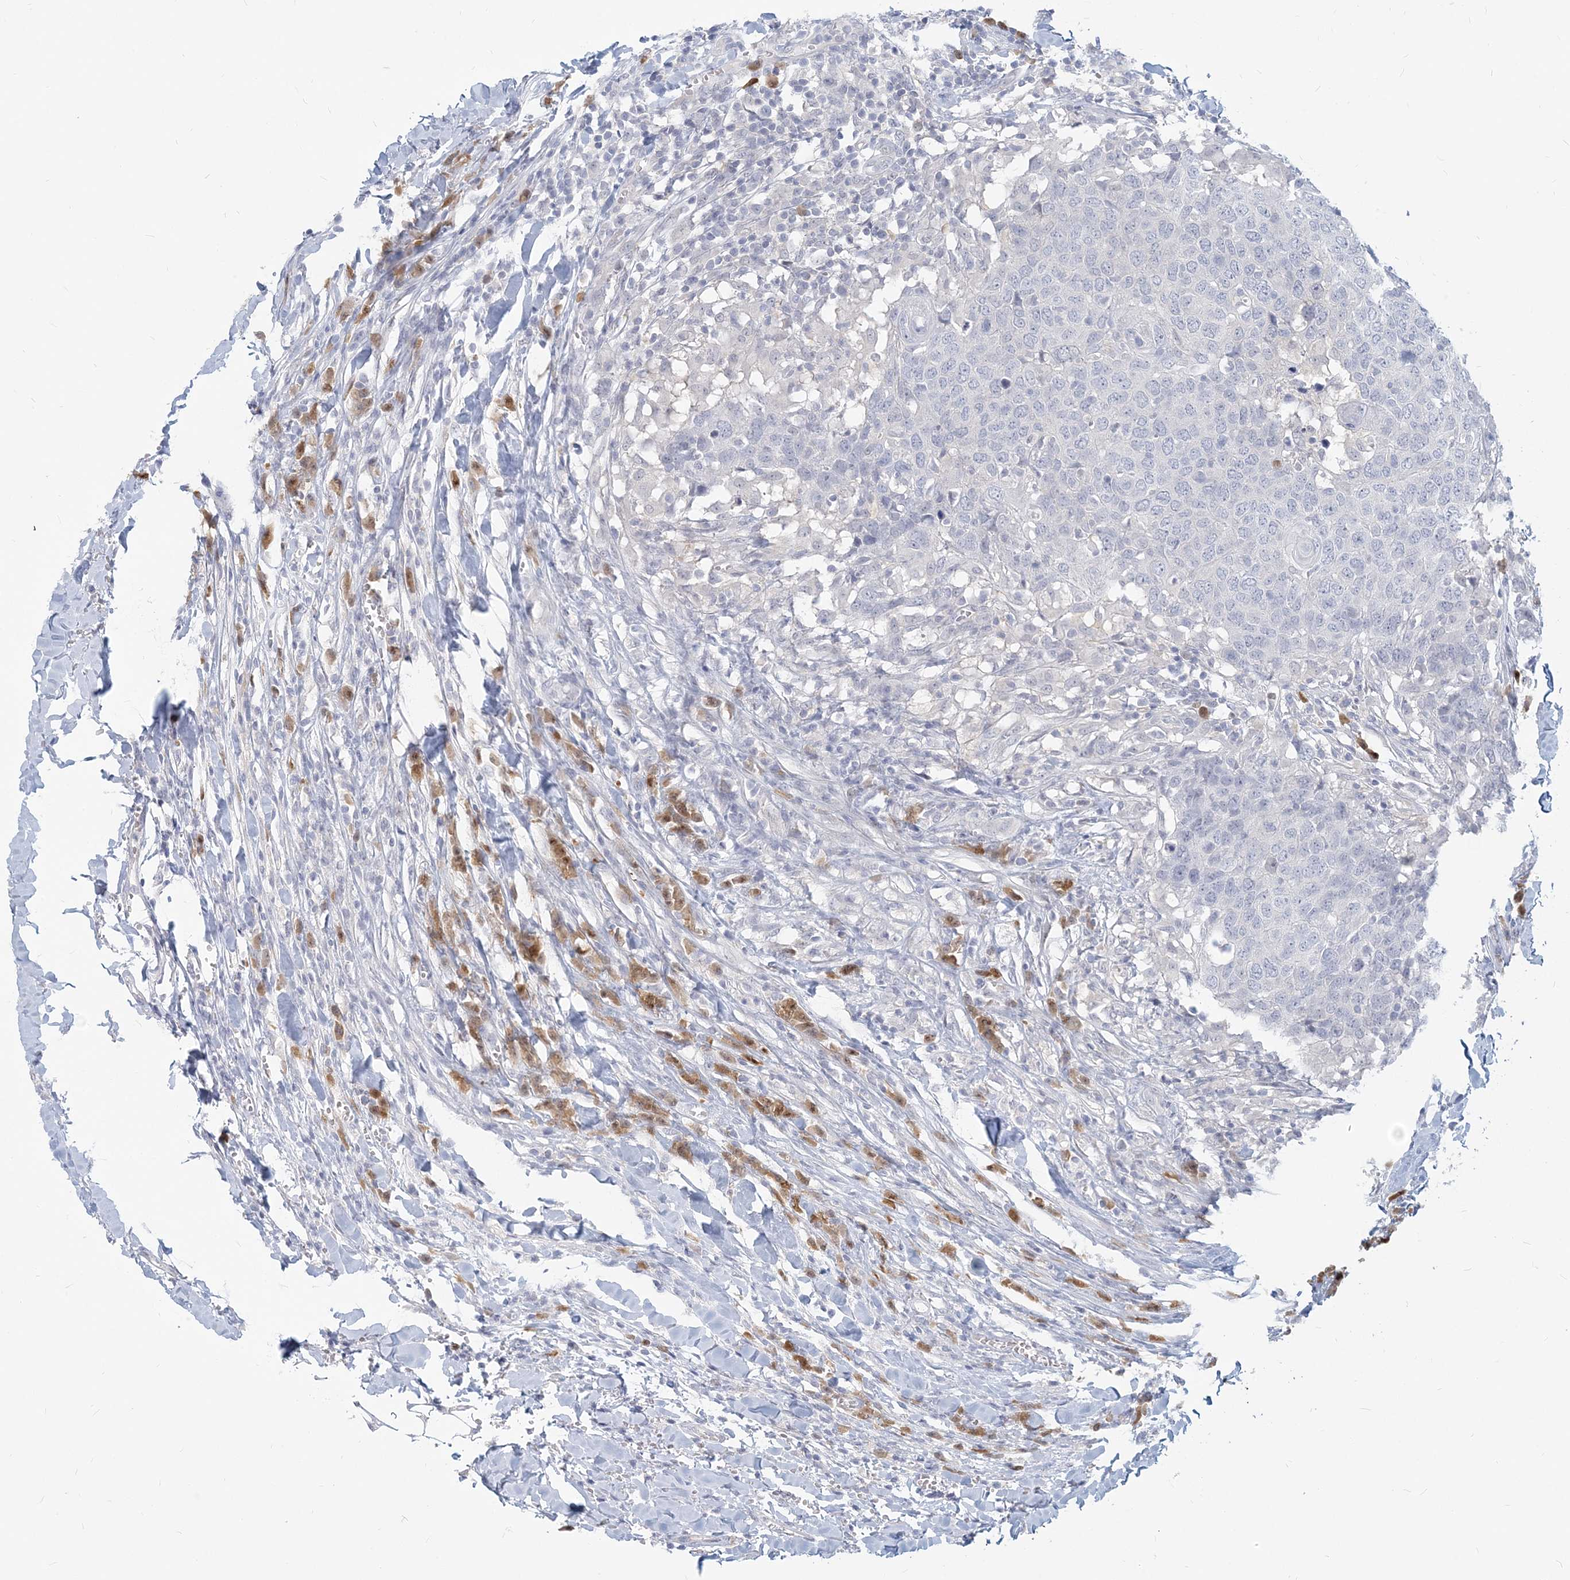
{"staining": {"intensity": "negative", "quantity": "none", "location": "none"}, "tissue": "head and neck cancer", "cell_type": "Tumor cells", "image_type": "cancer", "snomed": [{"axis": "morphology", "description": "Squamous cell carcinoma, NOS"}, {"axis": "topography", "description": "Head-Neck"}], "caption": "High power microscopy micrograph of an IHC histopathology image of head and neck cancer, revealing no significant expression in tumor cells.", "gene": "GMPPA", "patient": {"sex": "male", "age": 66}}